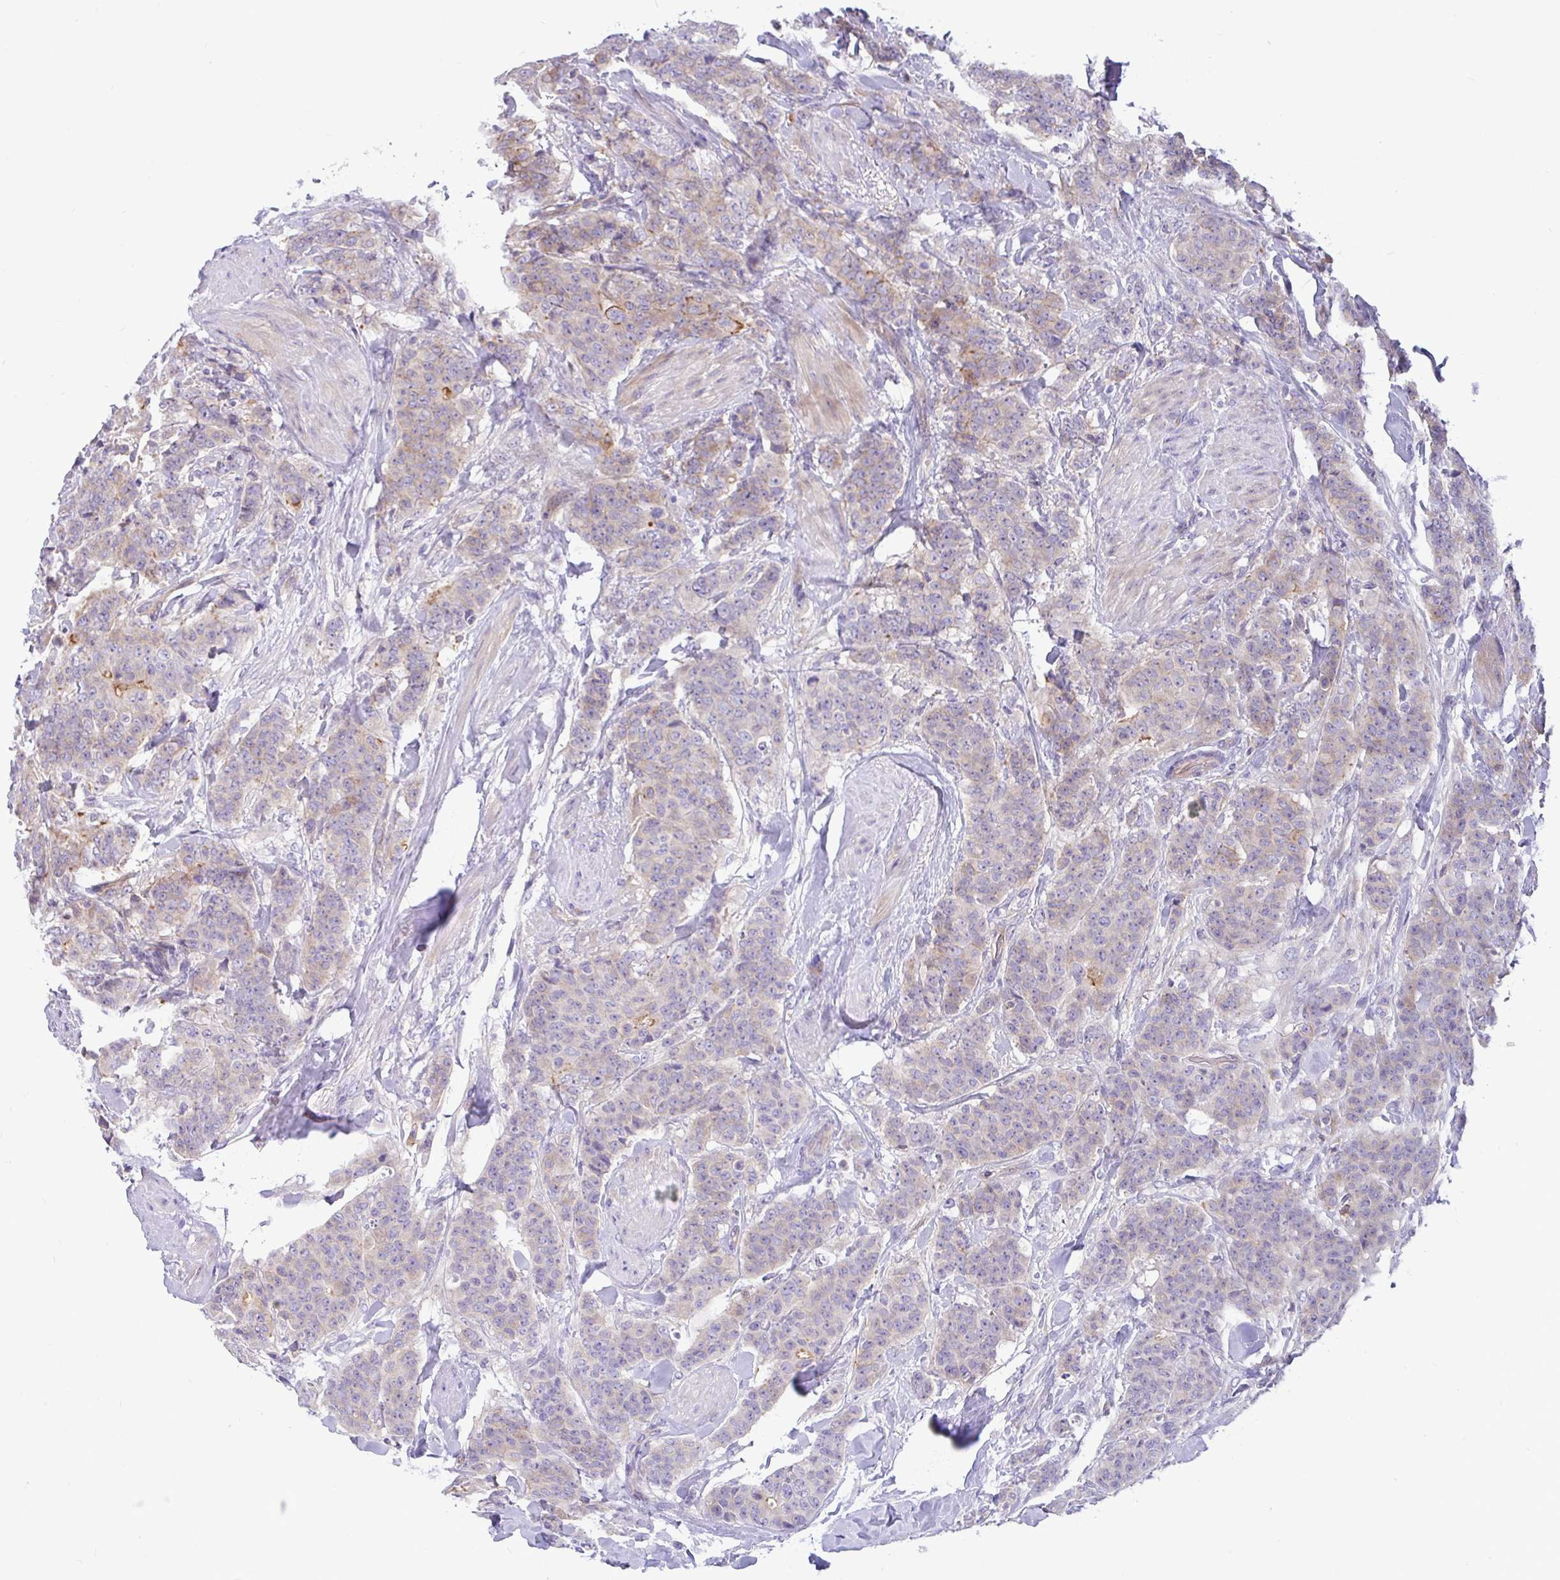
{"staining": {"intensity": "moderate", "quantity": "<25%", "location": "cytoplasmic/membranous"}, "tissue": "breast cancer", "cell_type": "Tumor cells", "image_type": "cancer", "snomed": [{"axis": "morphology", "description": "Duct carcinoma"}, {"axis": "topography", "description": "Breast"}], "caption": "The micrograph displays immunohistochemical staining of breast cancer (invasive ductal carcinoma). There is moderate cytoplasmic/membranous positivity is seen in about <25% of tumor cells. The staining was performed using DAB (3,3'-diaminobenzidine), with brown indicating positive protein expression. Nuclei are stained blue with hematoxylin.", "gene": "LRRC26", "patient": {"sex": "female", "age": 40}}